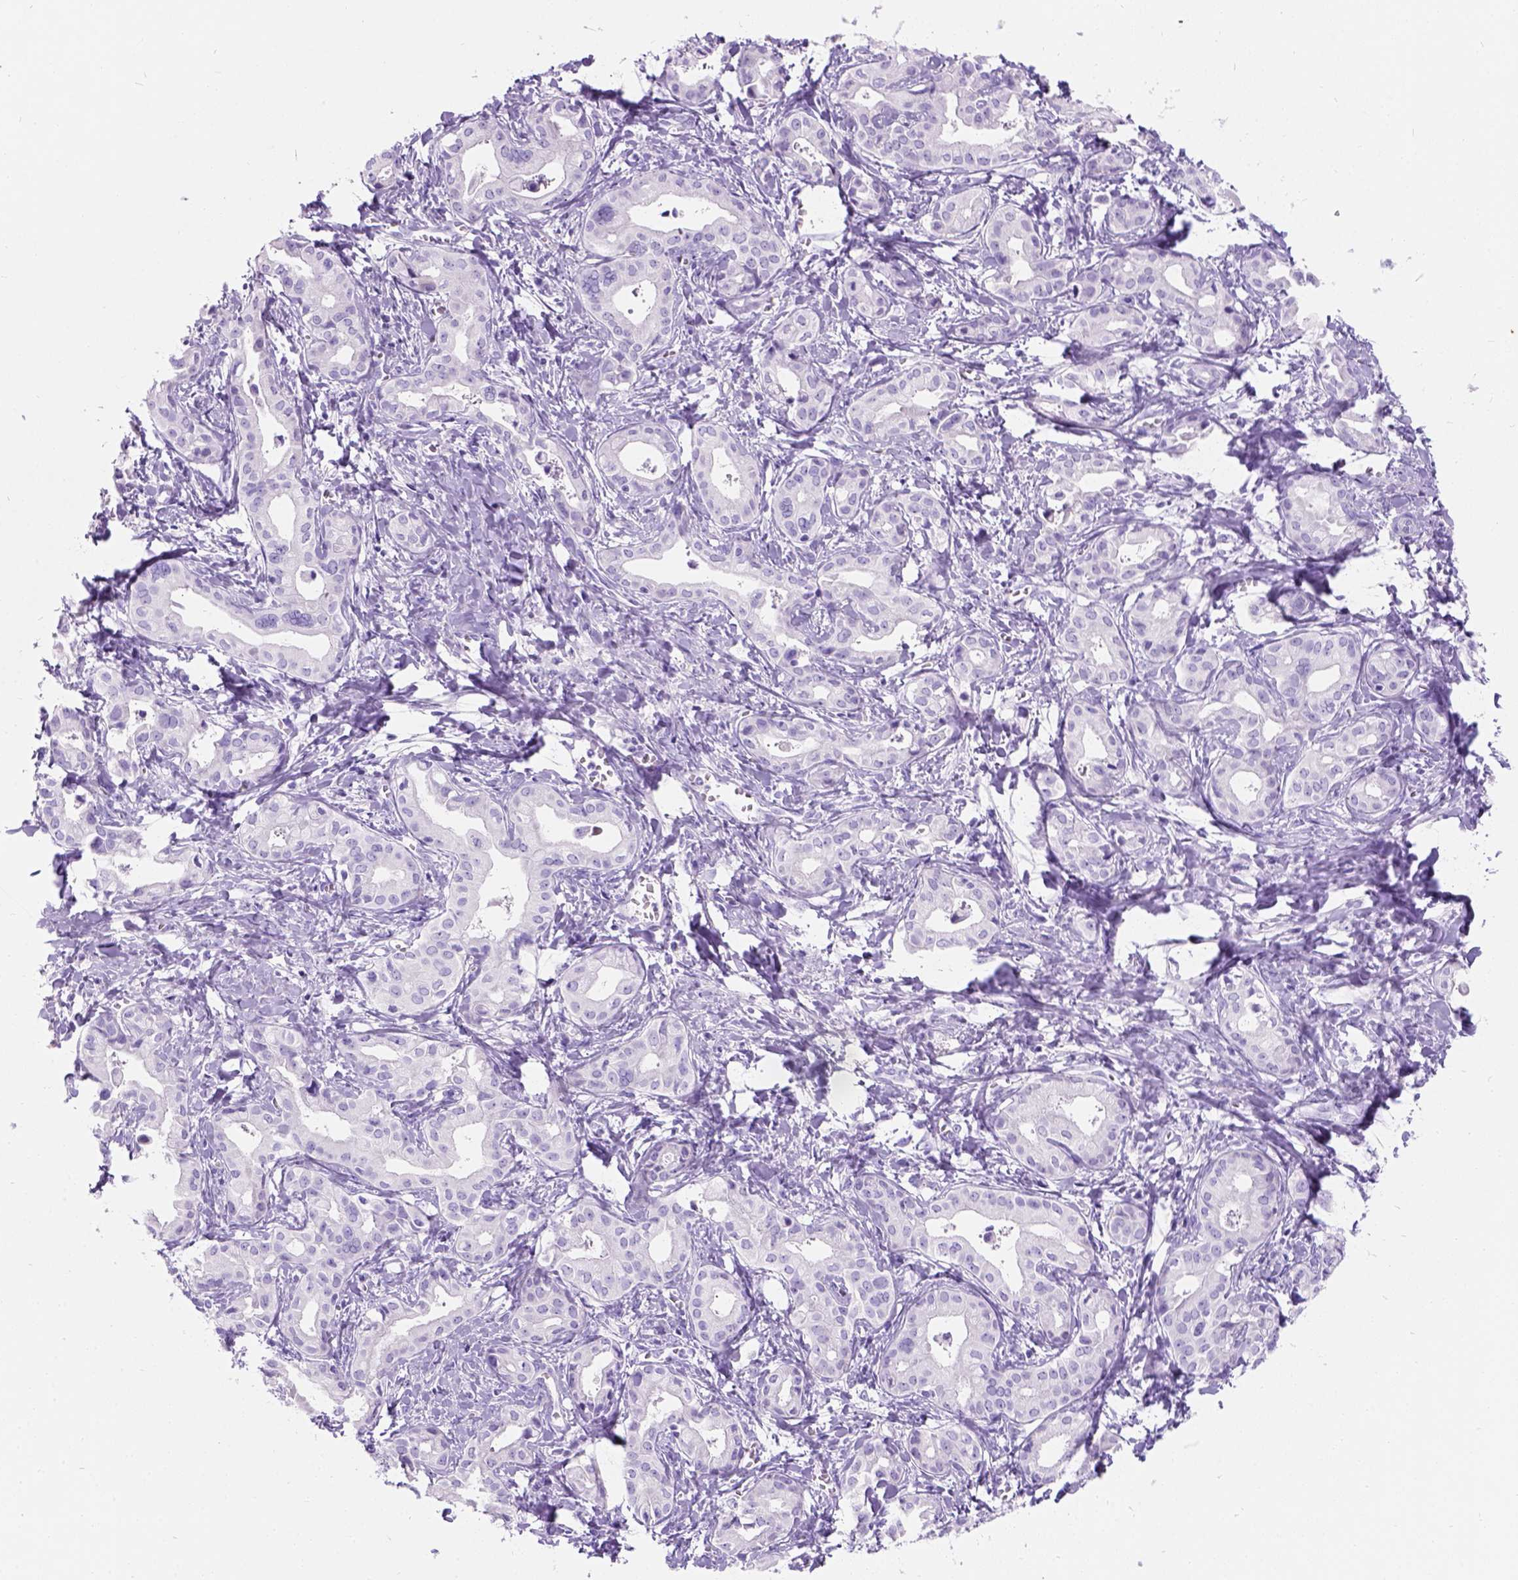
{"staining": {"intensity": "negative", "quantity": "none", "location": "none"}, "tissue": "liver cancer", "cell_type": "Tumor cells", "image_type": "cancer", "snomed": [{"axis": "morphology", "description": "Cholangiocarcinoma"}, {"axis": "topography", "description": "Liver"}], "caption": "This is an immunohistochemistry (IHC) image of human liver cancer. There is no positivity in tumor cells.", "gene": "C7orf57", "patient": {"sex": "female", "age": 65}}